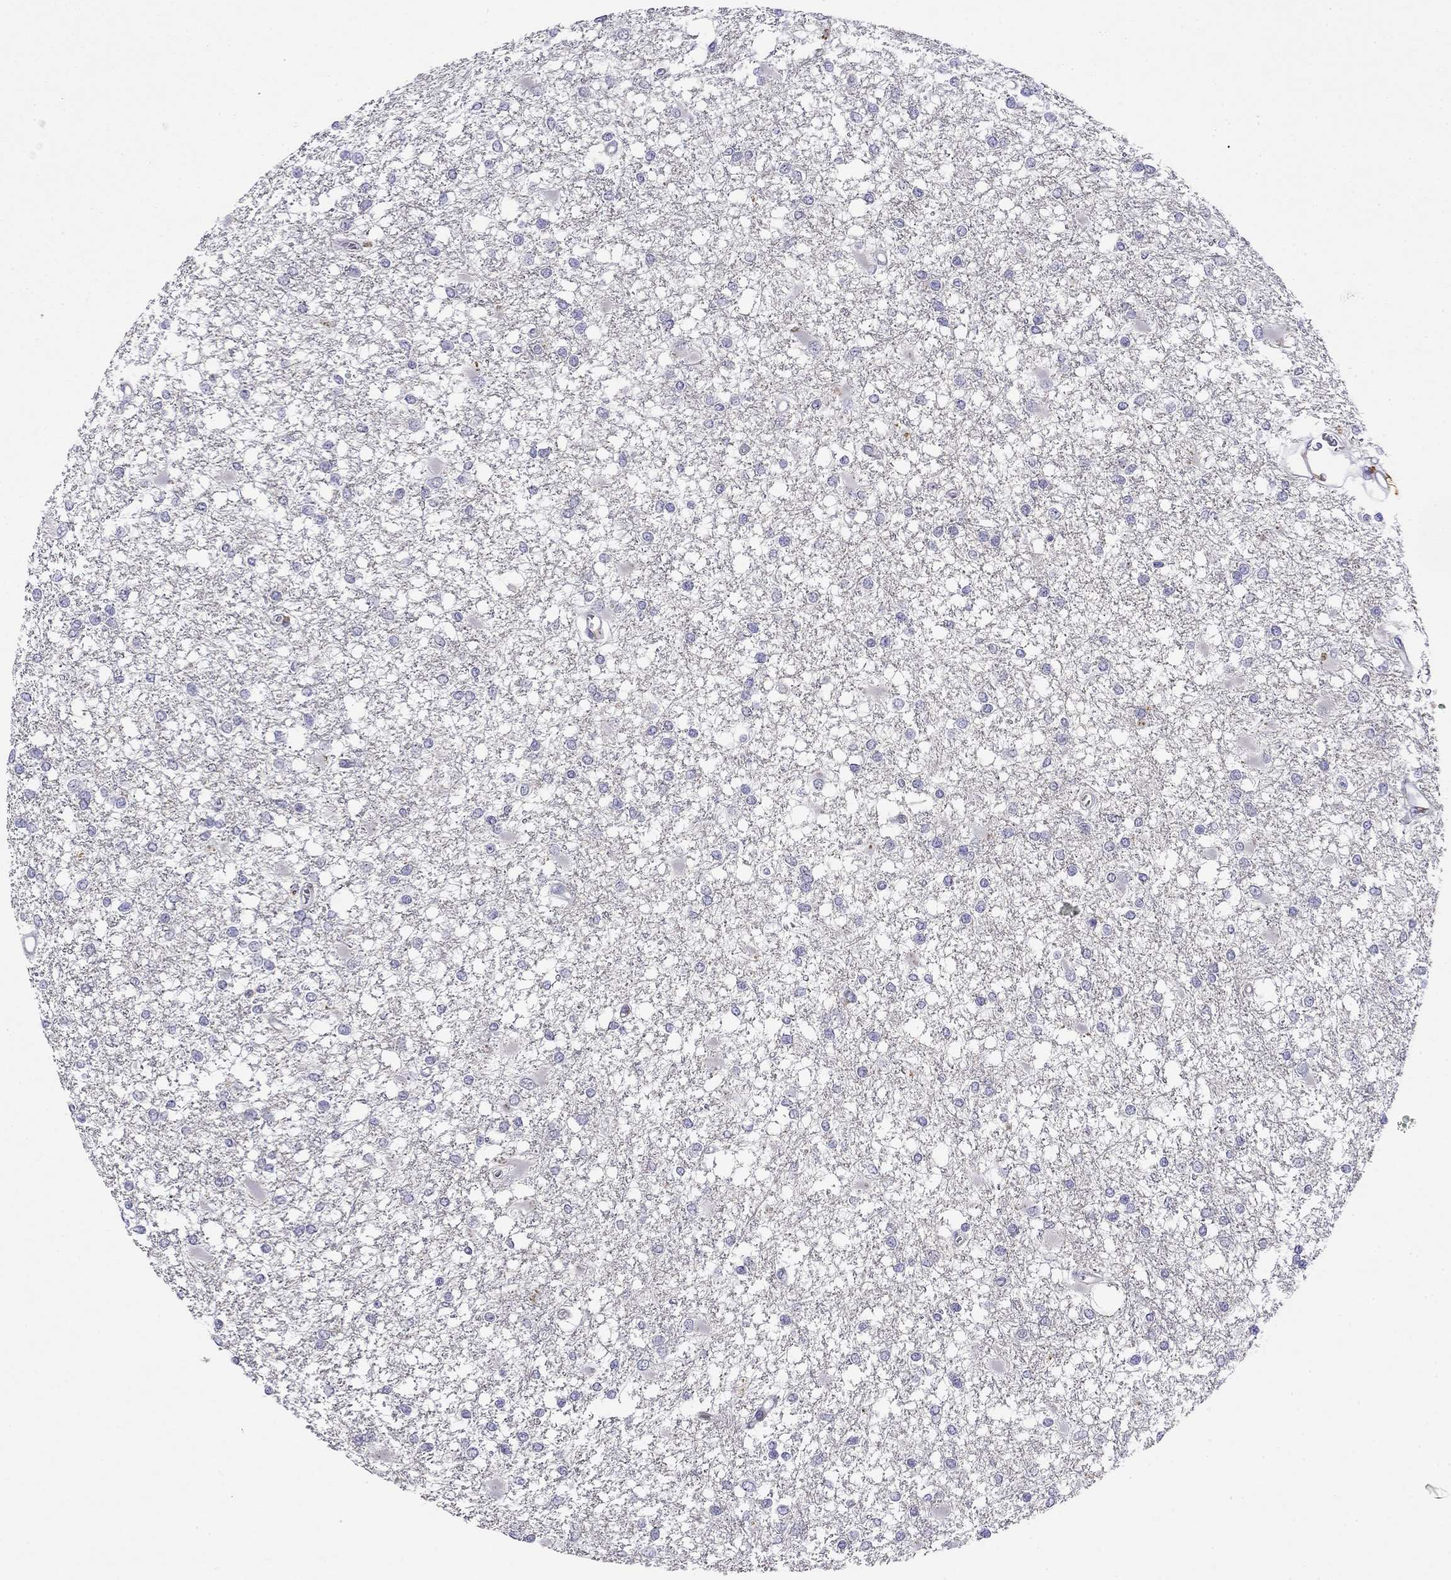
{"staining": {"intensity": "negative", "quantity": "none", "location": "none"}, "tissue": "glioma", "cell_type": "Tumor cells", "image_type": "cancer", "snomed": [{"axis": "morphology", "description": "Glioma, malignant, High grade"}, {"axis": "topography", "description": "Cerebral cortex"}], "caption": "This is an IHC micrograph of glioma. There is no expression in tumor cells.", "gene": "RTL1", "patient": {"sex": "male", "age": 79}}